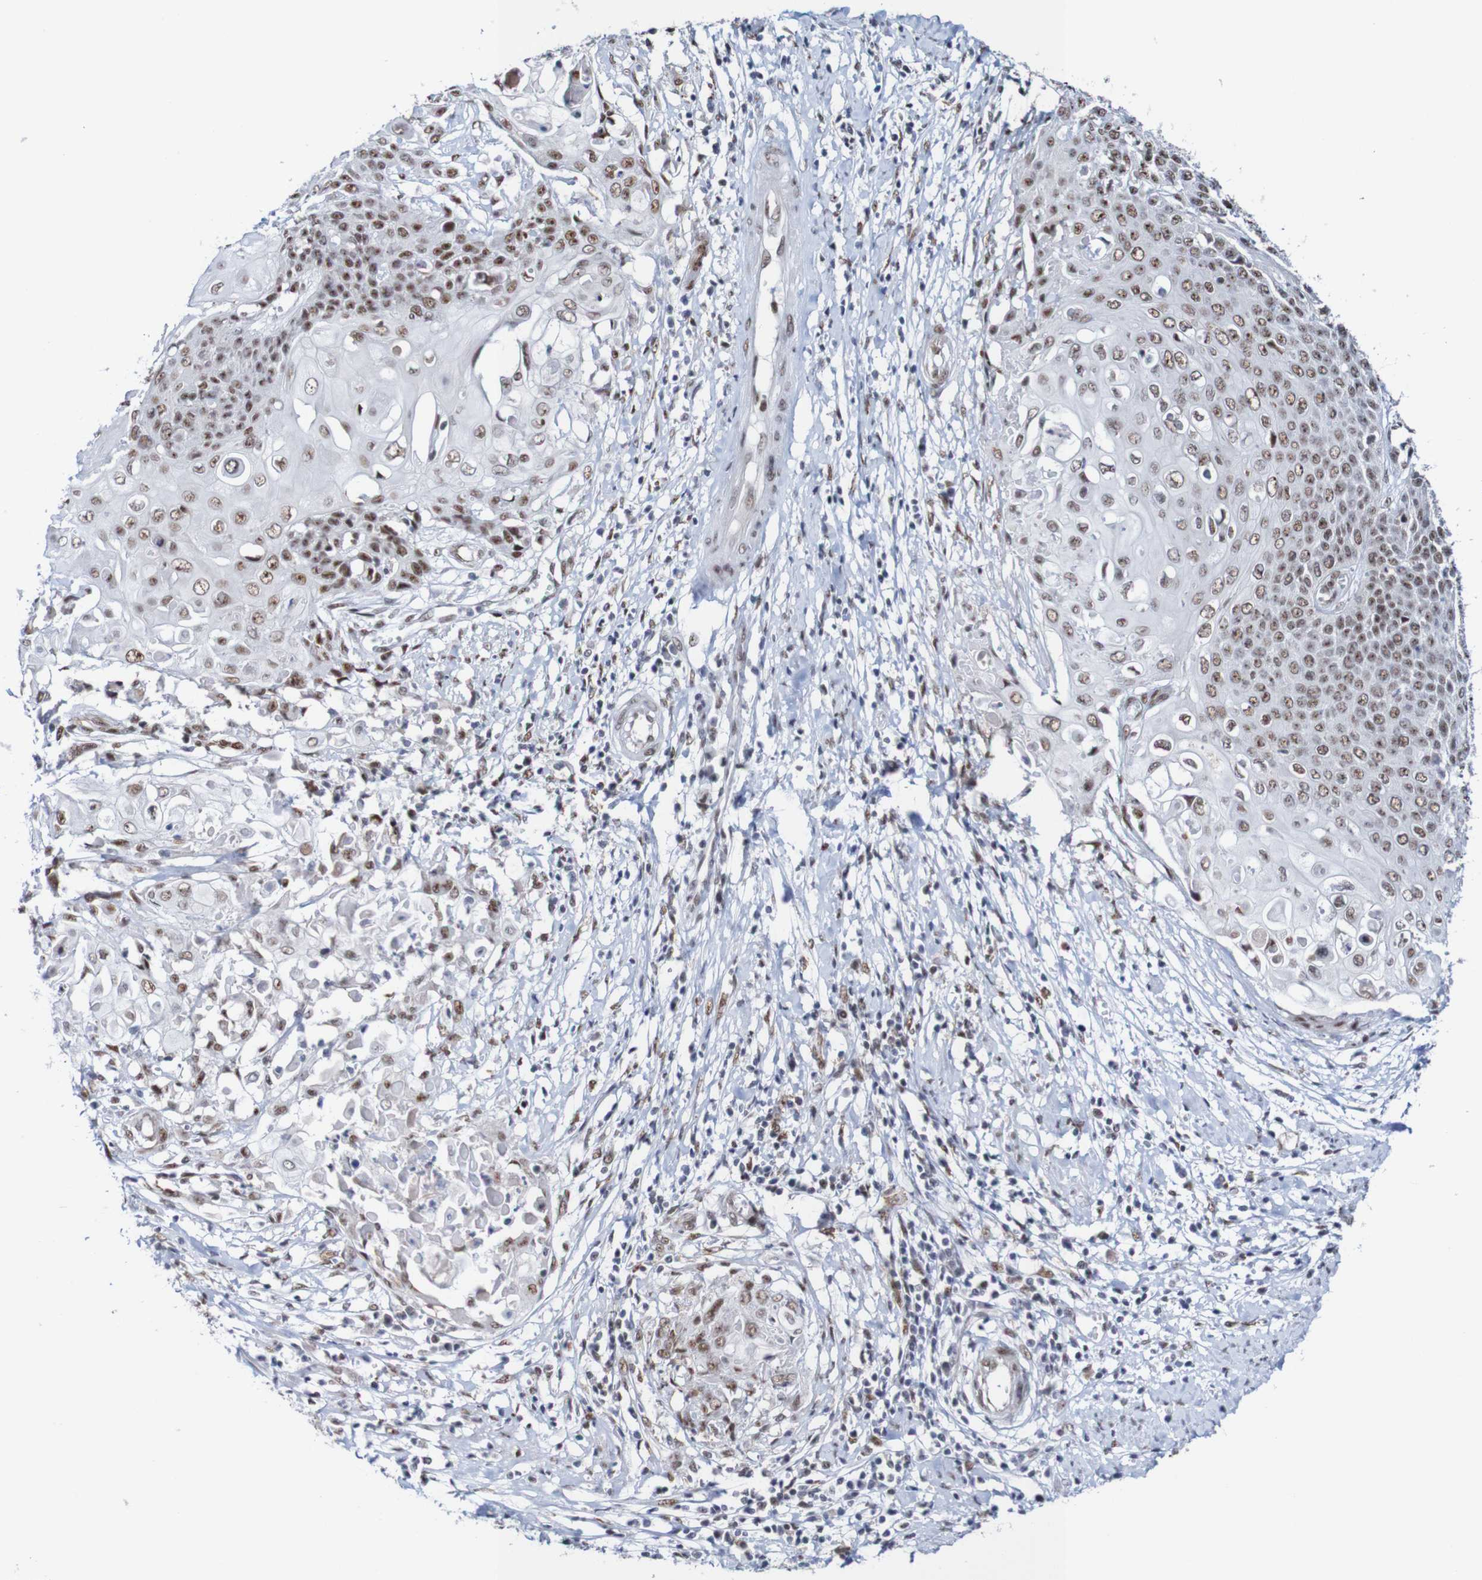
{"staining": {"intensity": "moderate", "quantity": "25%-75%", "location": "nuclear"}, "tissue": "cervical cancer", "cell_type": "Tumor cells", "image_type": "cancer", "snomed": [{"axis": "morphology", "description": "Squamous cell carcinoma, NOS"}, {"axis": "topography", "description": "Cervix"}], "caption": "Squamous cell carcinoma (cervical) was stained to show a protein in brown. There is medium levels of moderate nuclear positivity in approximately 25%-75% of tumor cells. (DAB (3,3'-diaminobenzidine) IHC with brightfield microscopy, high magnification).", "gene": "CDC5L", "patient": {"sex": "female", "age": 39}}